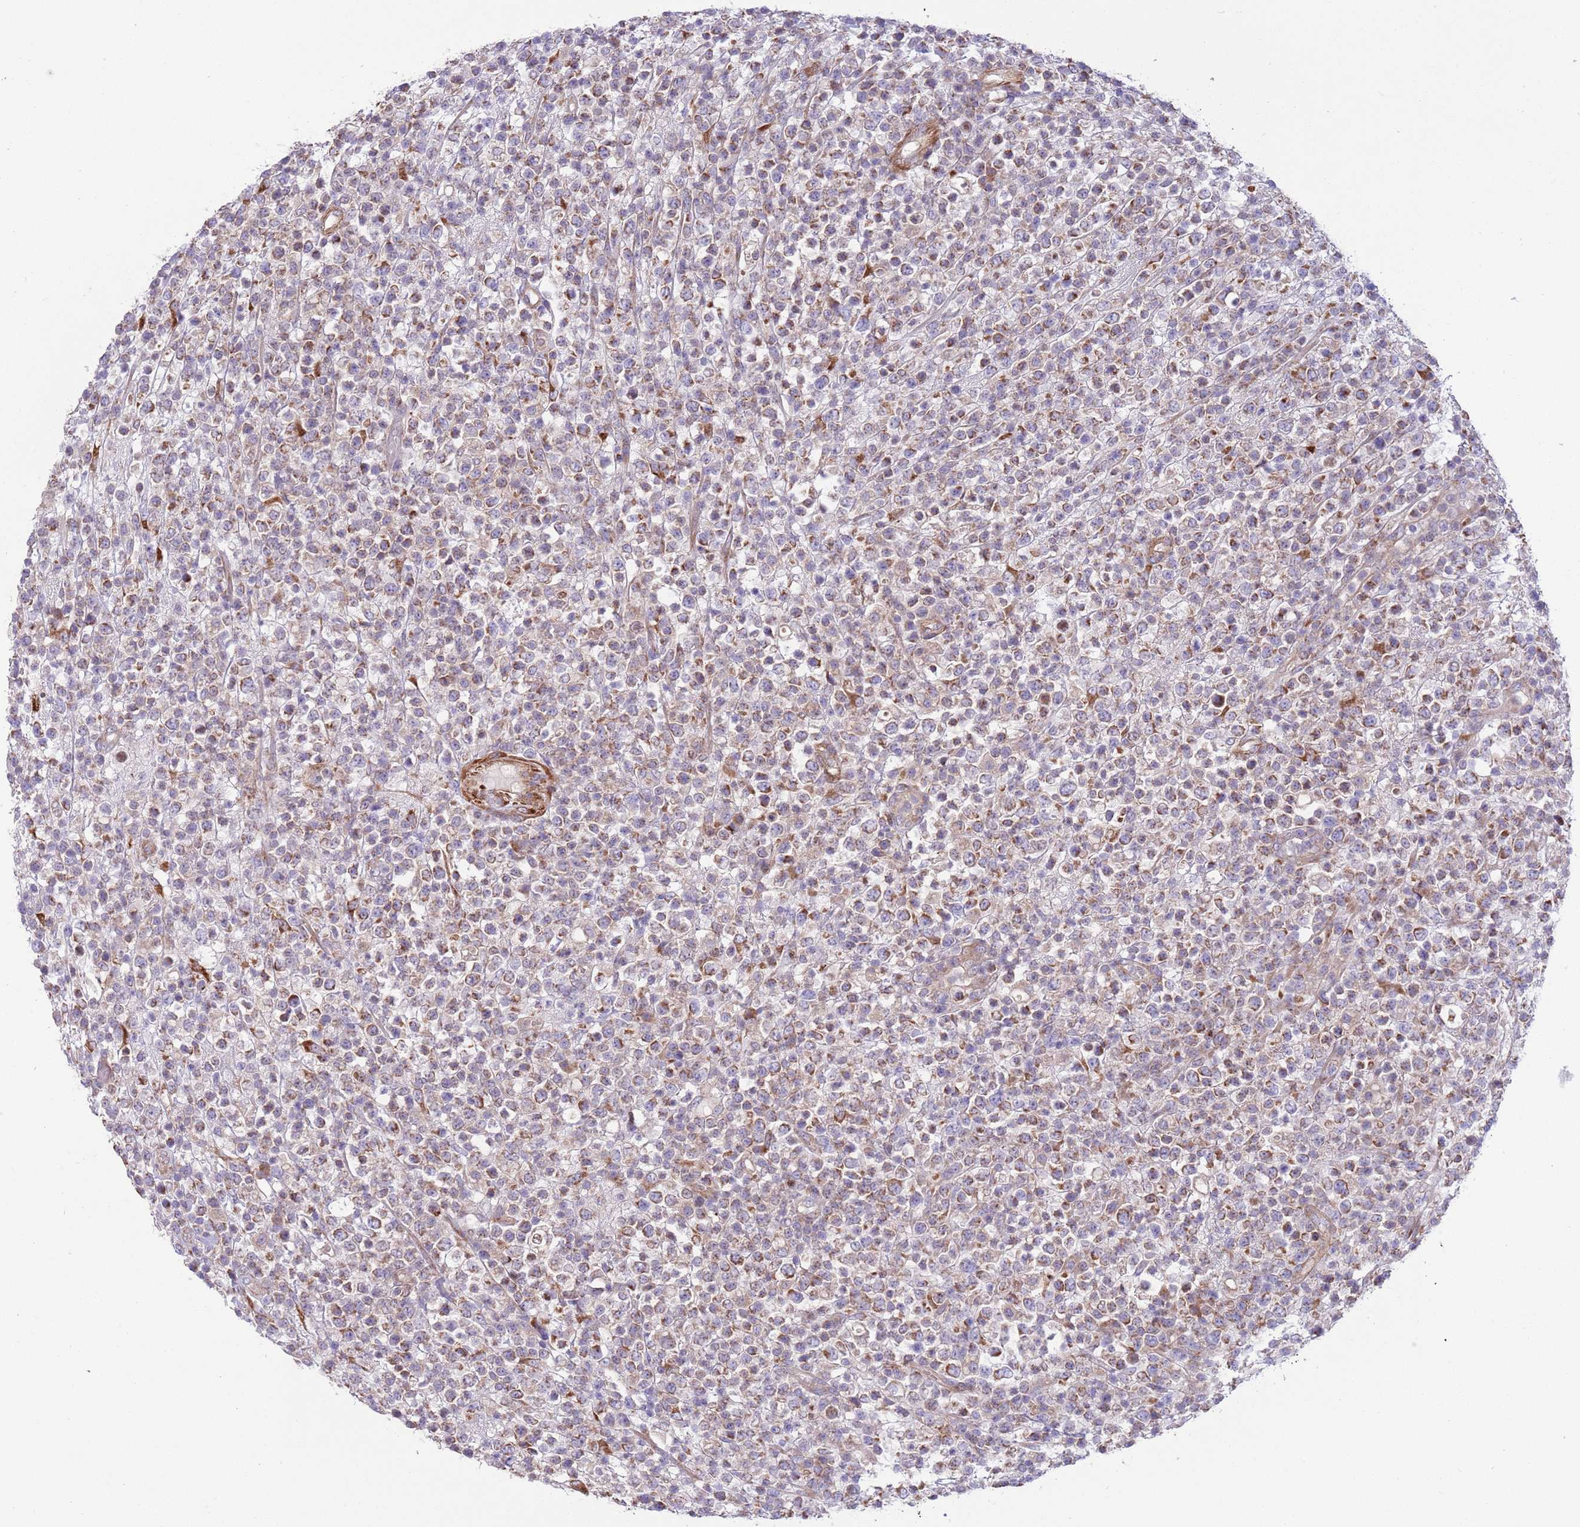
{"staining": {"intensity": "moderate", "quantity": "25%-75%", "location": "cytoplasmic/membranous"}, "tissue": "lymphoma", "cell_type": "Tumor cells", "image_type": "cancer", "snomed": [{"axis": "morphology", "description": "Malignant lymphoma, non-Hodgkin's type, High grade"}, {"axis": "topography", "description": "Colon"}], "caption": "Human lymphoma stained with a brown dye reveals moderate cytoplasmic/membranous positive staining in about 25%-75% of tumor cells.", "gene": "TOMM5", "patient": {"sex": "female", "age": 53}}